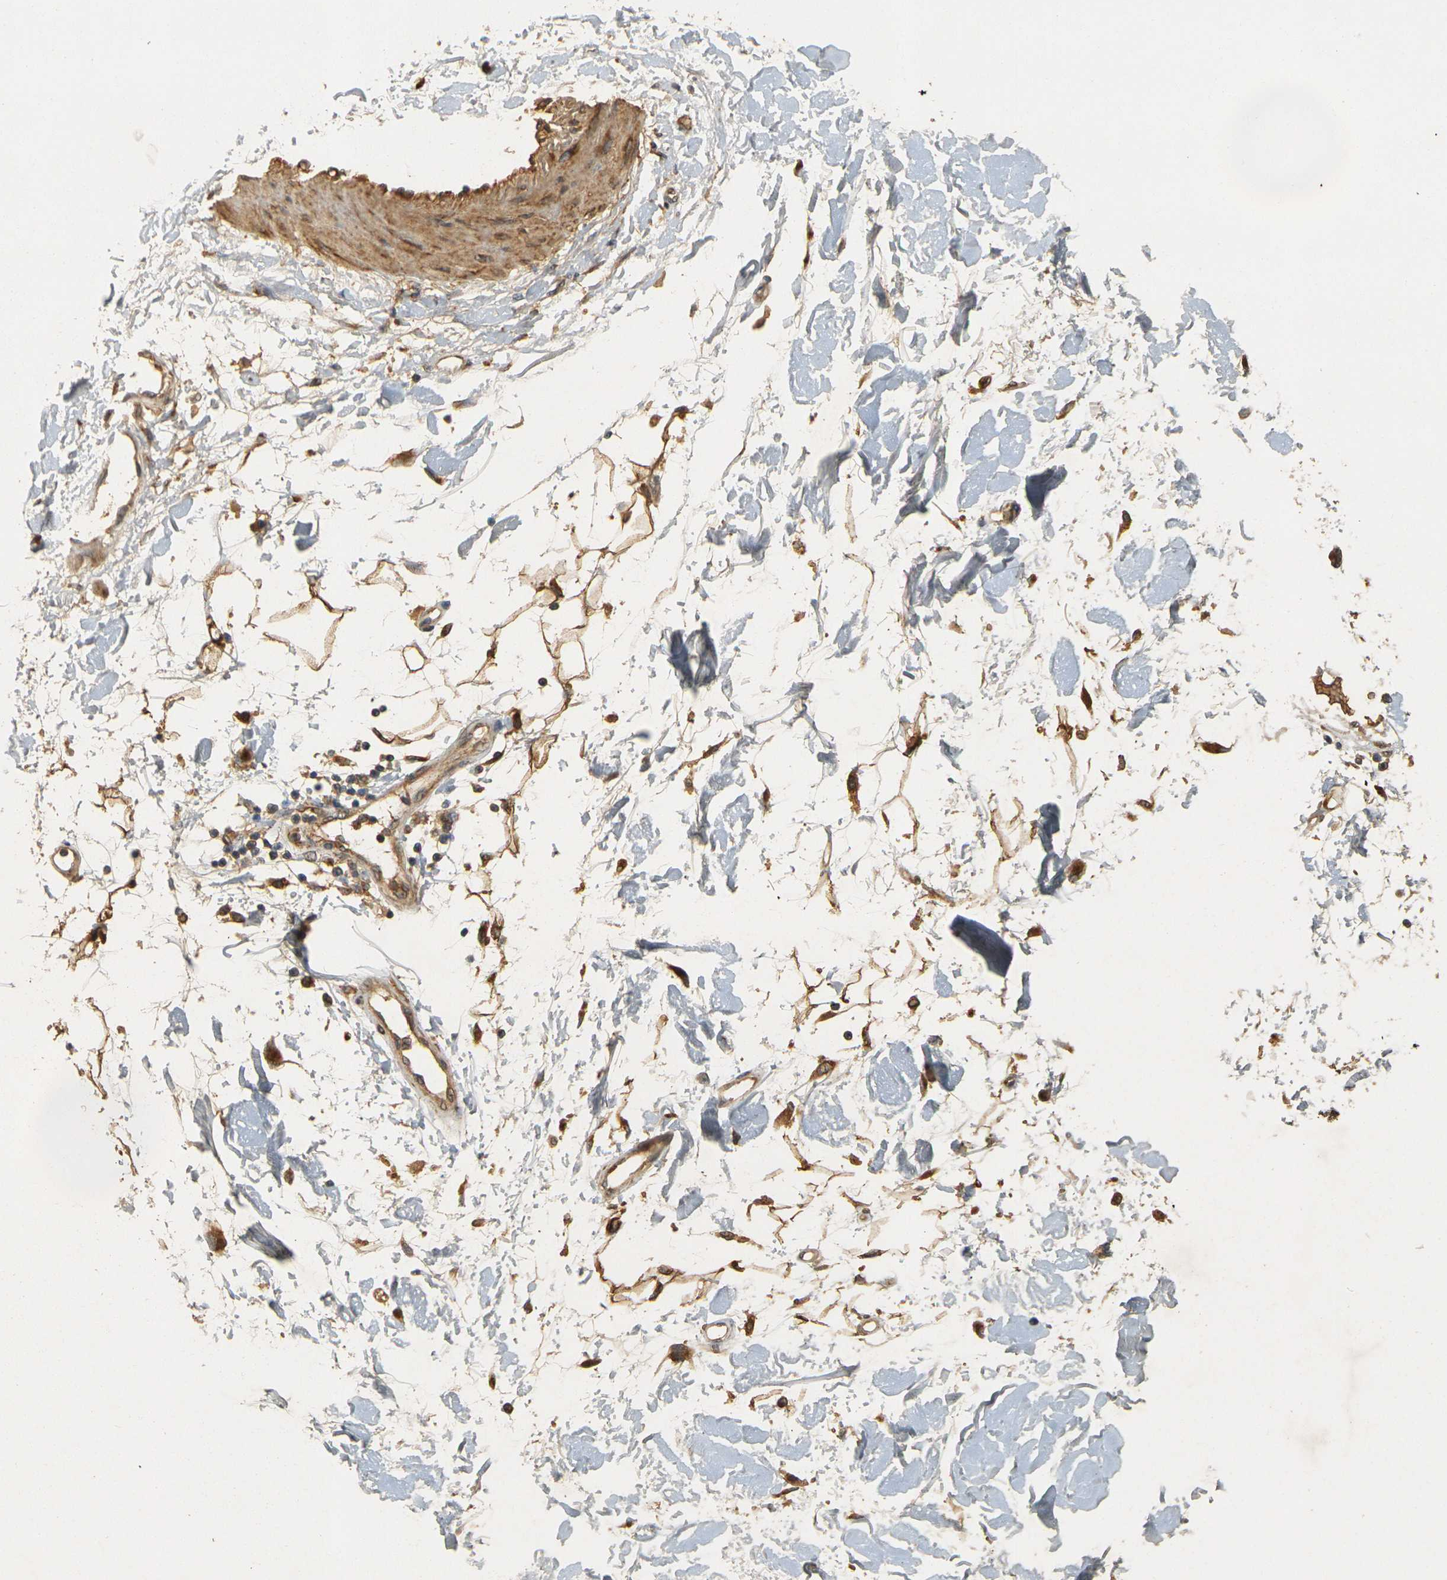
{"staining": {"intensity": "strong", "quantity": ">75%", "location": "cytoplasmic/membranous"}, "tissue": "adipose tissue", "cell_type": "Adipocytes", "image_type": "normal", "snomed": [{"axis": "morphology", "description": "Squamous cell carcinoma, NOS"}, {"axis": "topography", "description": "Skin"}], "caption": "An image showing strong cytoplasmic/membranous positivity in about >75% of adipocytes in normal adipose tissue, as visualized by brown immunohistochemical staining.", "gene": "MEGF9", "patient": {"sex": "male", "age": 83}}